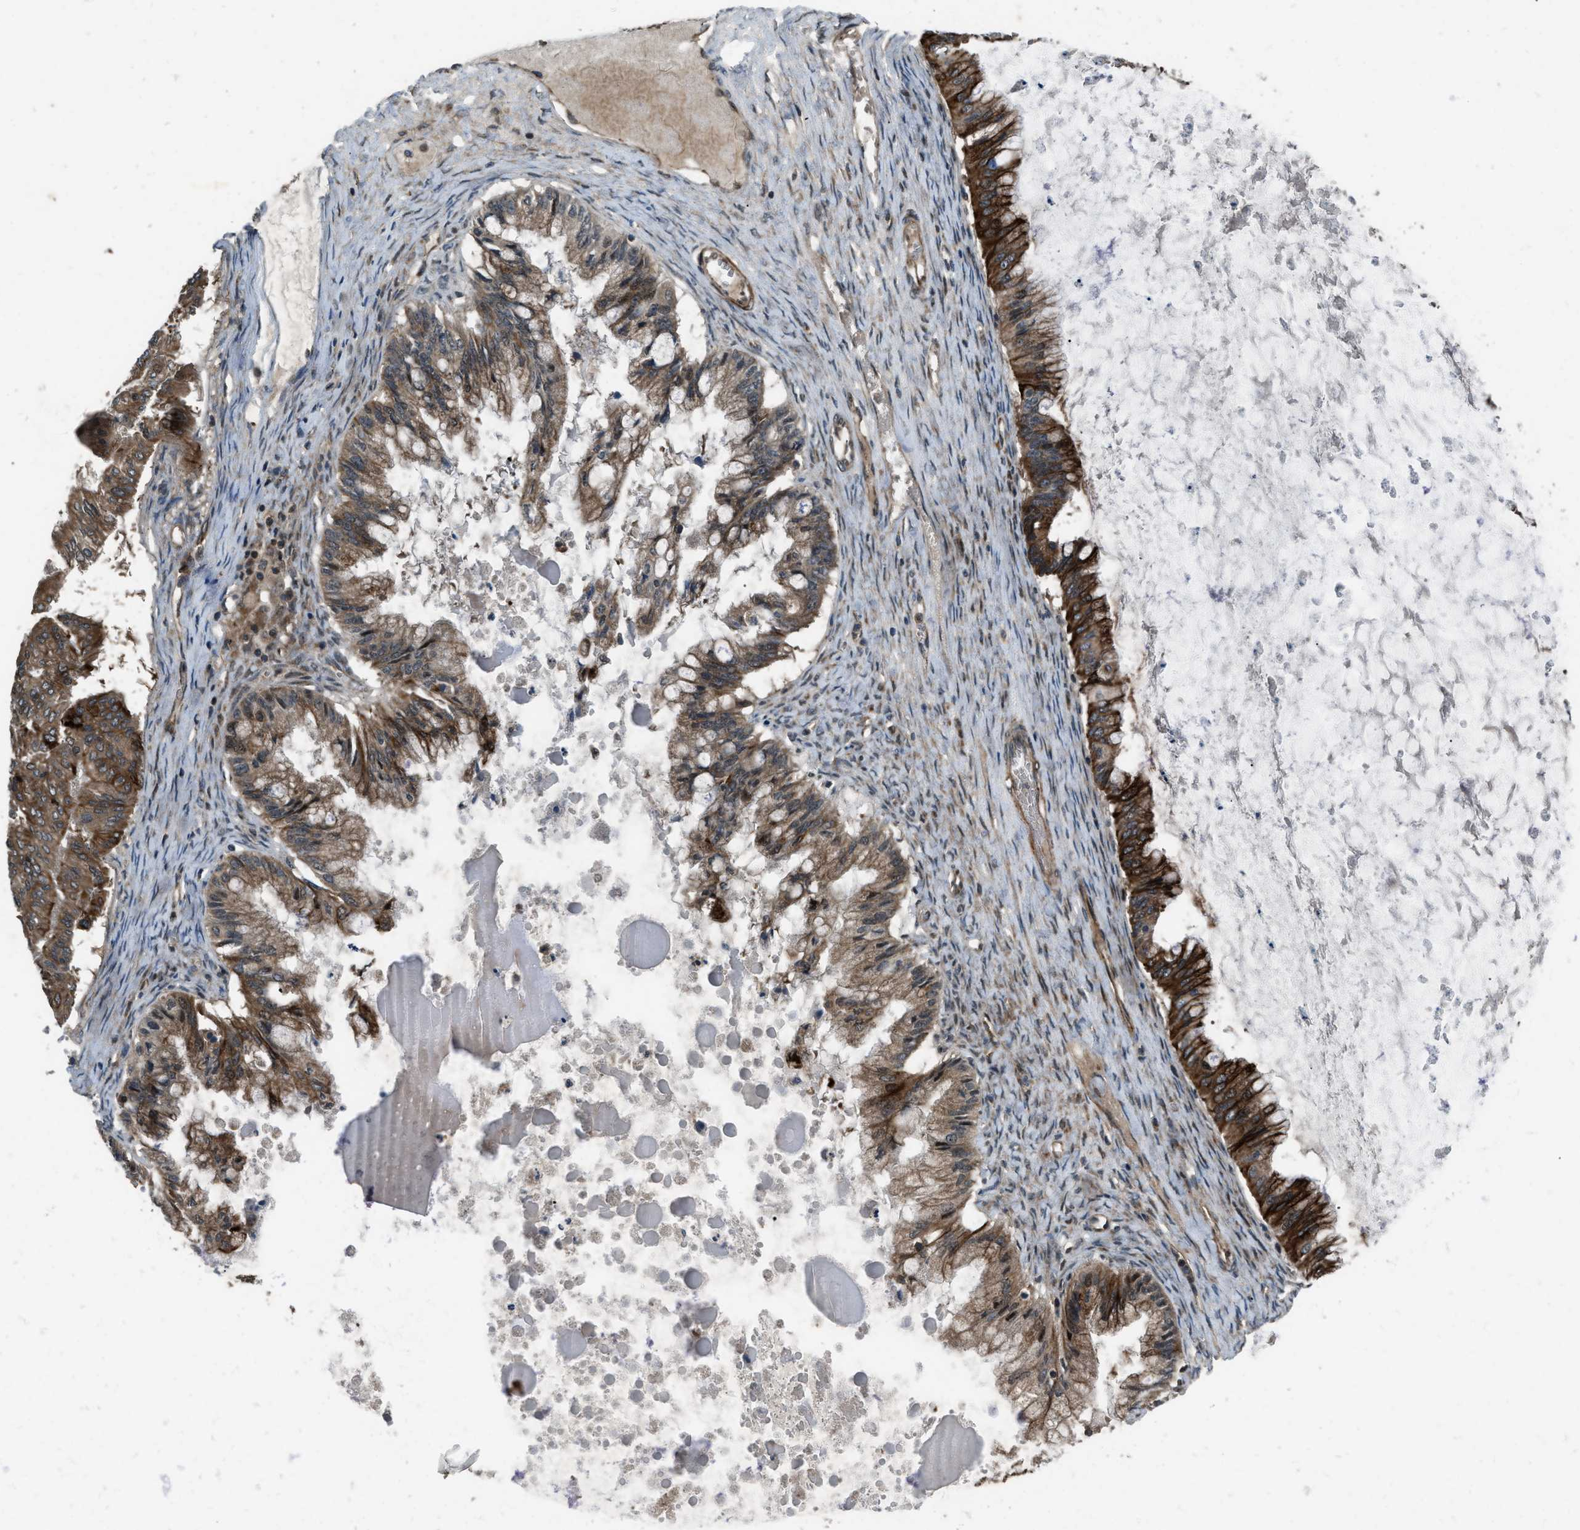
{"staining": {"intensity": "moderate", "quantity": ">75%", "location": "cytoplasmic/membranous"}, "tissue": "ovarian cancer", "cell_type": "Tumor cells", "image_type": "cancer", "snomed": [{"axis": "morphology", "description": "Cystadenocarcinoma, mucinous, NOS"}, {"axis": "topography", "description": "Ovary"}], "caption": "A medium amount of moderate cytoplasmic/membranous expression is appreciated in approximately >75% of tumor cells in ovarian cancer tissue.", "gene": "IRAK4", "patient": {"sex": "female", "age": 57}}